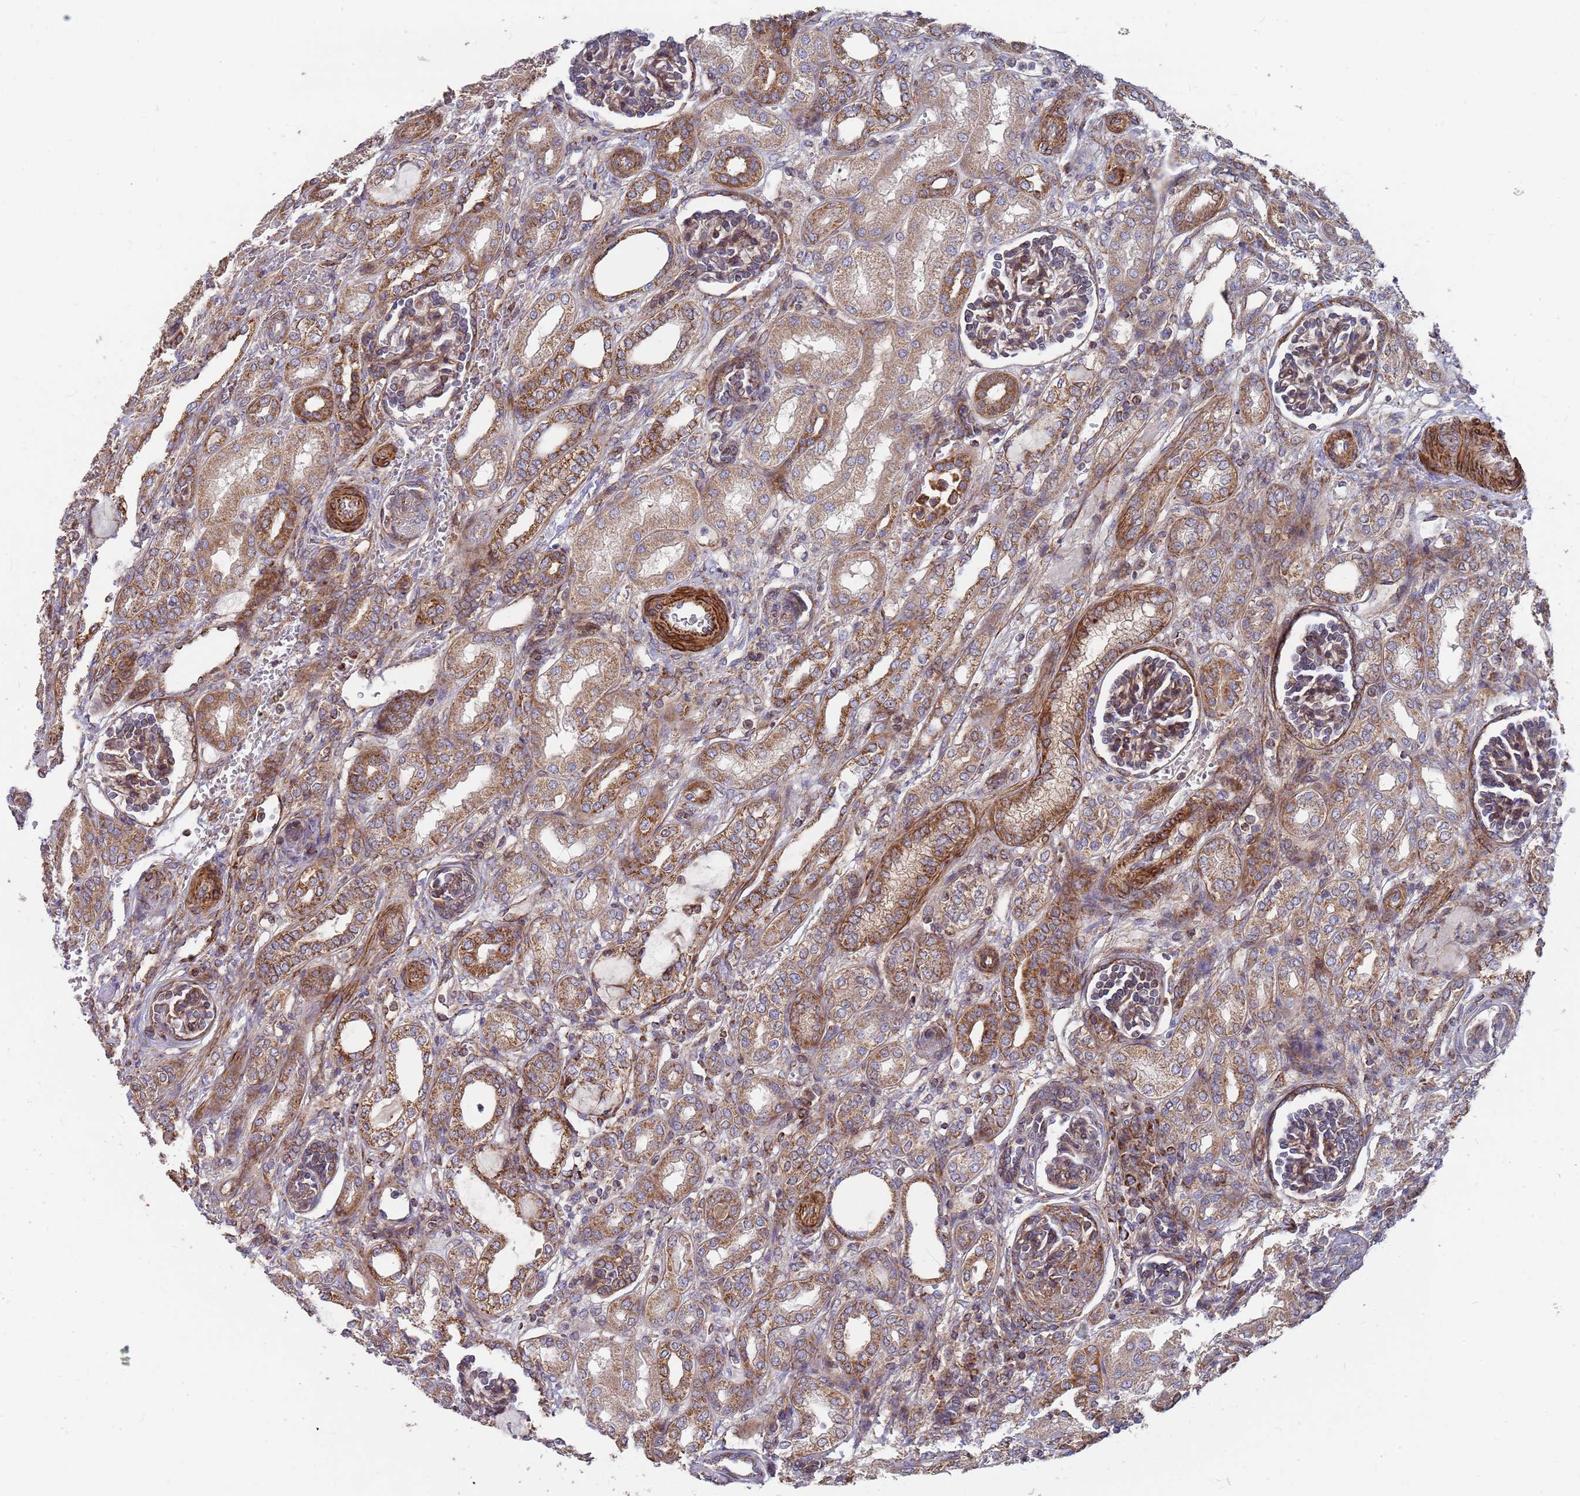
{"staining": {"intensity": "moderate", "quantity": "25%-75%", "location": "cytoplasmic/membranous"}, "tissue": "kidney", "cell_type": "Cells in glomeruli", "image_type": "normal", "snomed": [{"axis": "morphology", "description": "Normal tissue, NOS"}, {"axis": "morphology", "description": "Neoplasm, malignant, NOS"}, {"axis": "topography", "description": "Kidney"}], "caption": "Benign kidney reveals moderate cytoplasmic/membranous expression in about 25%-75% of cells in glomeruli.", "gene": "WDFY3", "patient": {"sex": "female", "age": 1}}